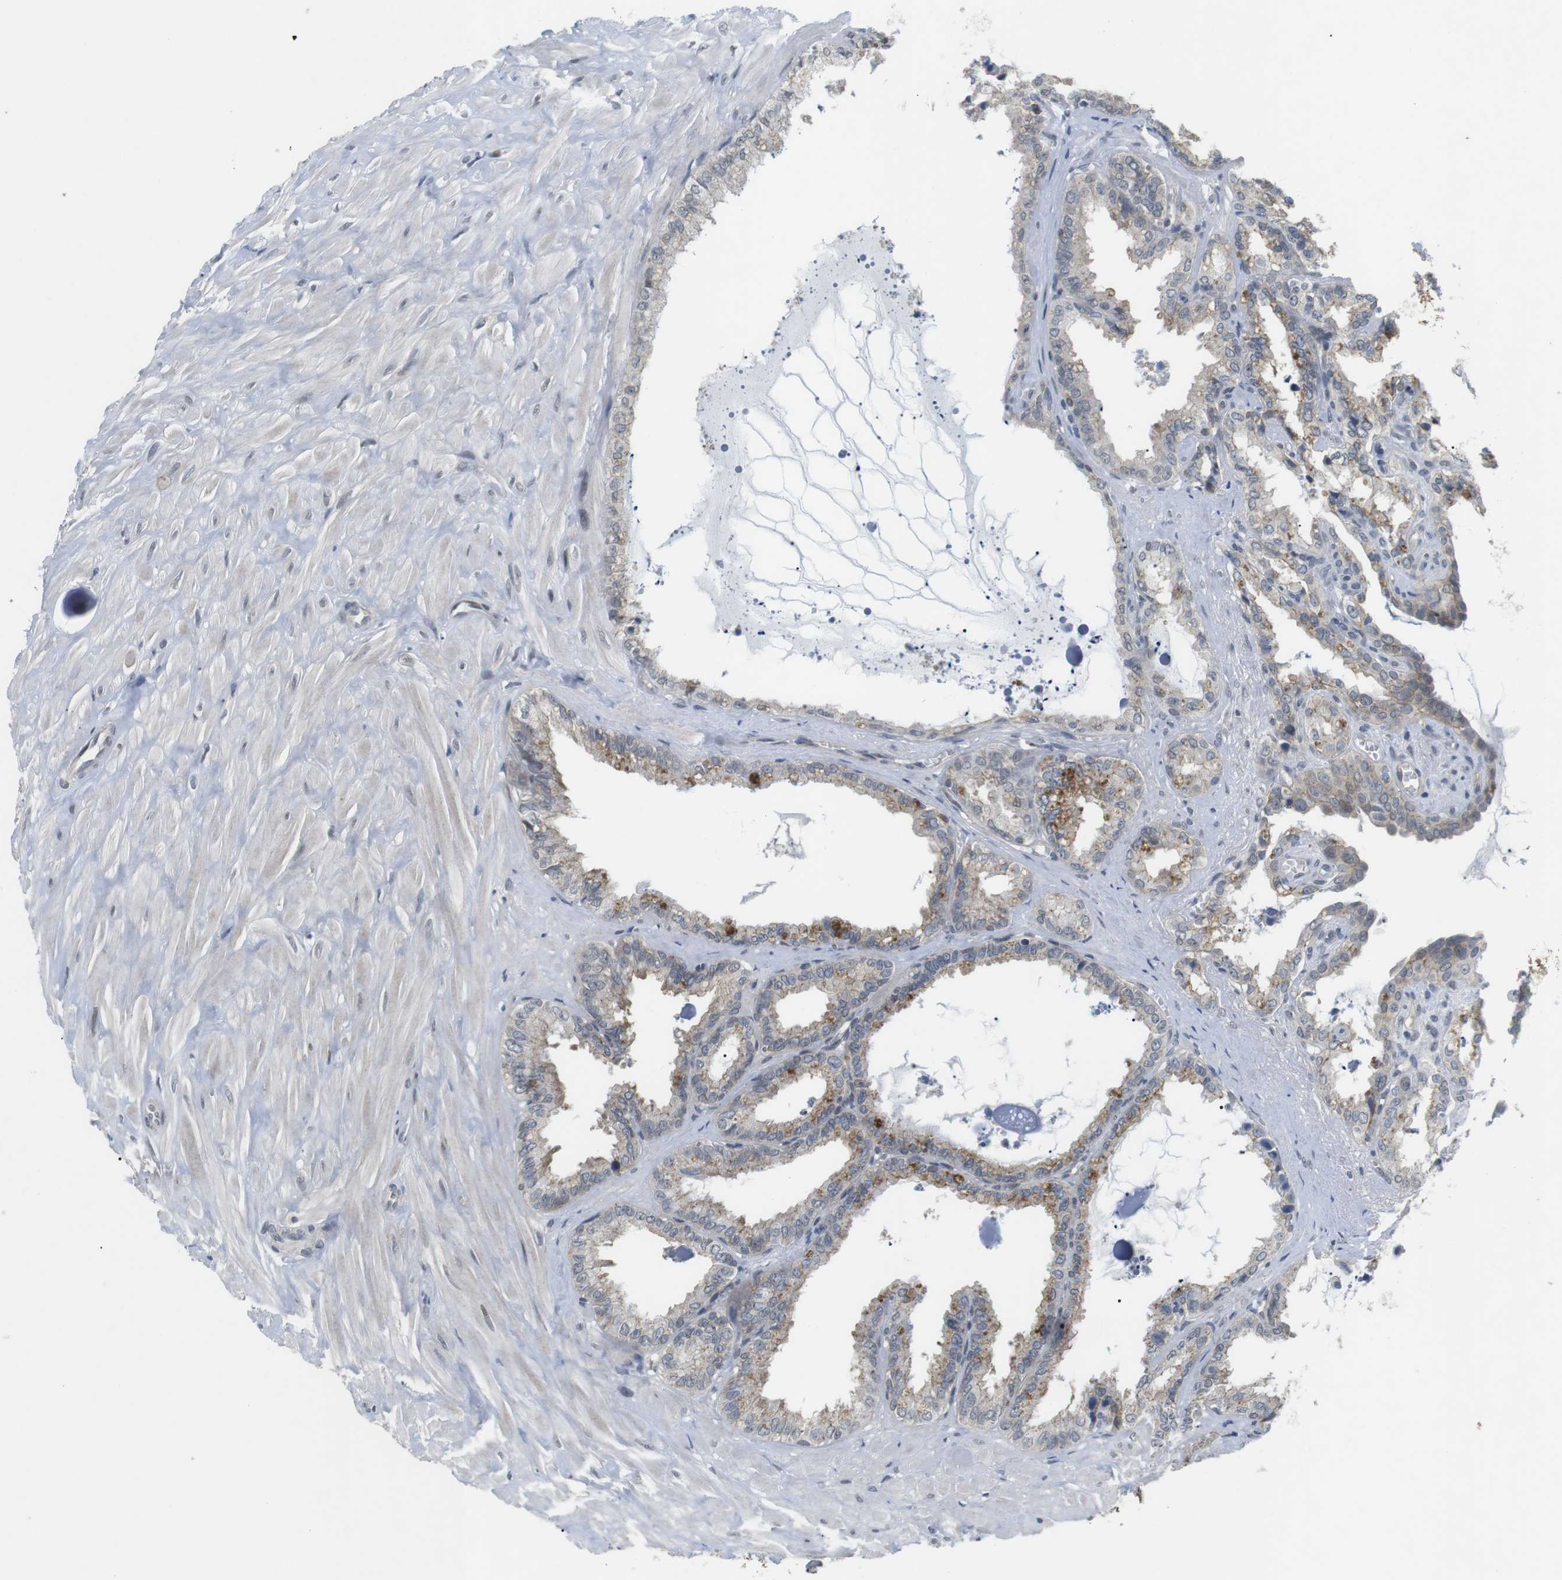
{"staining": {"intensity": "moderate", "quantity": "25%-75%", "location": "cytoplasmic/membranous"}, "tissue": "seminal vesicle", "cell_type": "Glandular cells", "image_type": "normal", "snomed": [{"axis": "morphology", "description": "Normal tissue, NOS"}, {"axis": "topography", "description": "Seminal veicle"}], "caption": "Immunohistochemistry micrograph of unremarkable human seminal vesicle stained for a protein (brown), which reveals medium levels of moderate cytoplasmic/membranous expression in approximately 25%-75% of glandular cells.", "gene": "NECTIN1", "patient": {"sex": "male", "age": 64}}